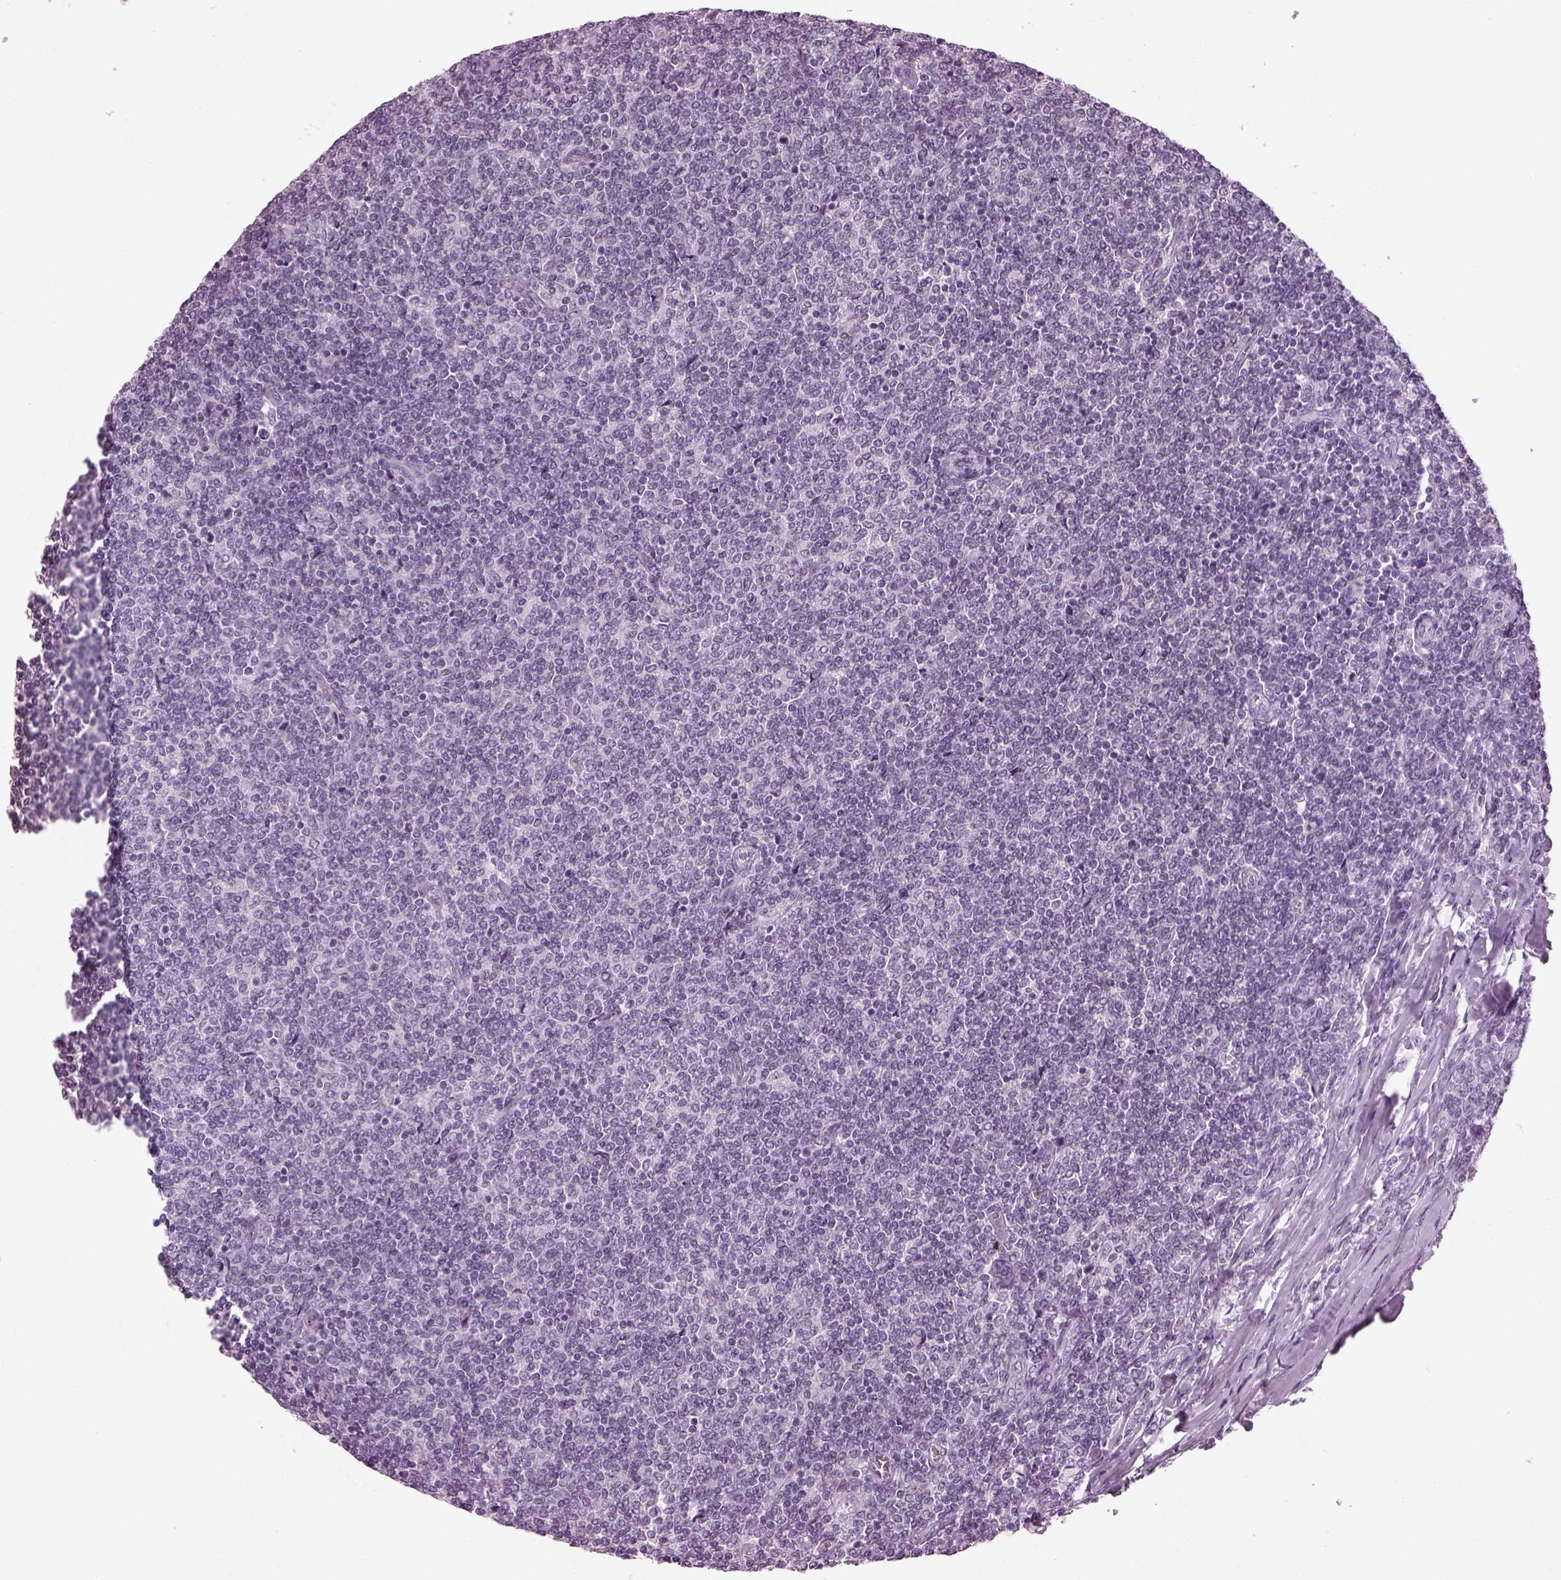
{"staining": {"intensity": "negative", "quantity": "none", "location": "none"}, "tissue": "lymphoma", "cell_type": "Tumor cells", "image_type": "cancer", "snomed": [{"axis": "morphology", "description": "Malignant lymphoma, non-Hodgkin's type, Low grade"}, {"axis": "topography", "description": "Lymph node"}], "caption": "The micrograph reveals no staining of tumor cells in malignant lymphoma, non-Hodgkin's type (low-grade).", "gene": "ADGRG2", "patient": {"sex": "male", "age": 52}}